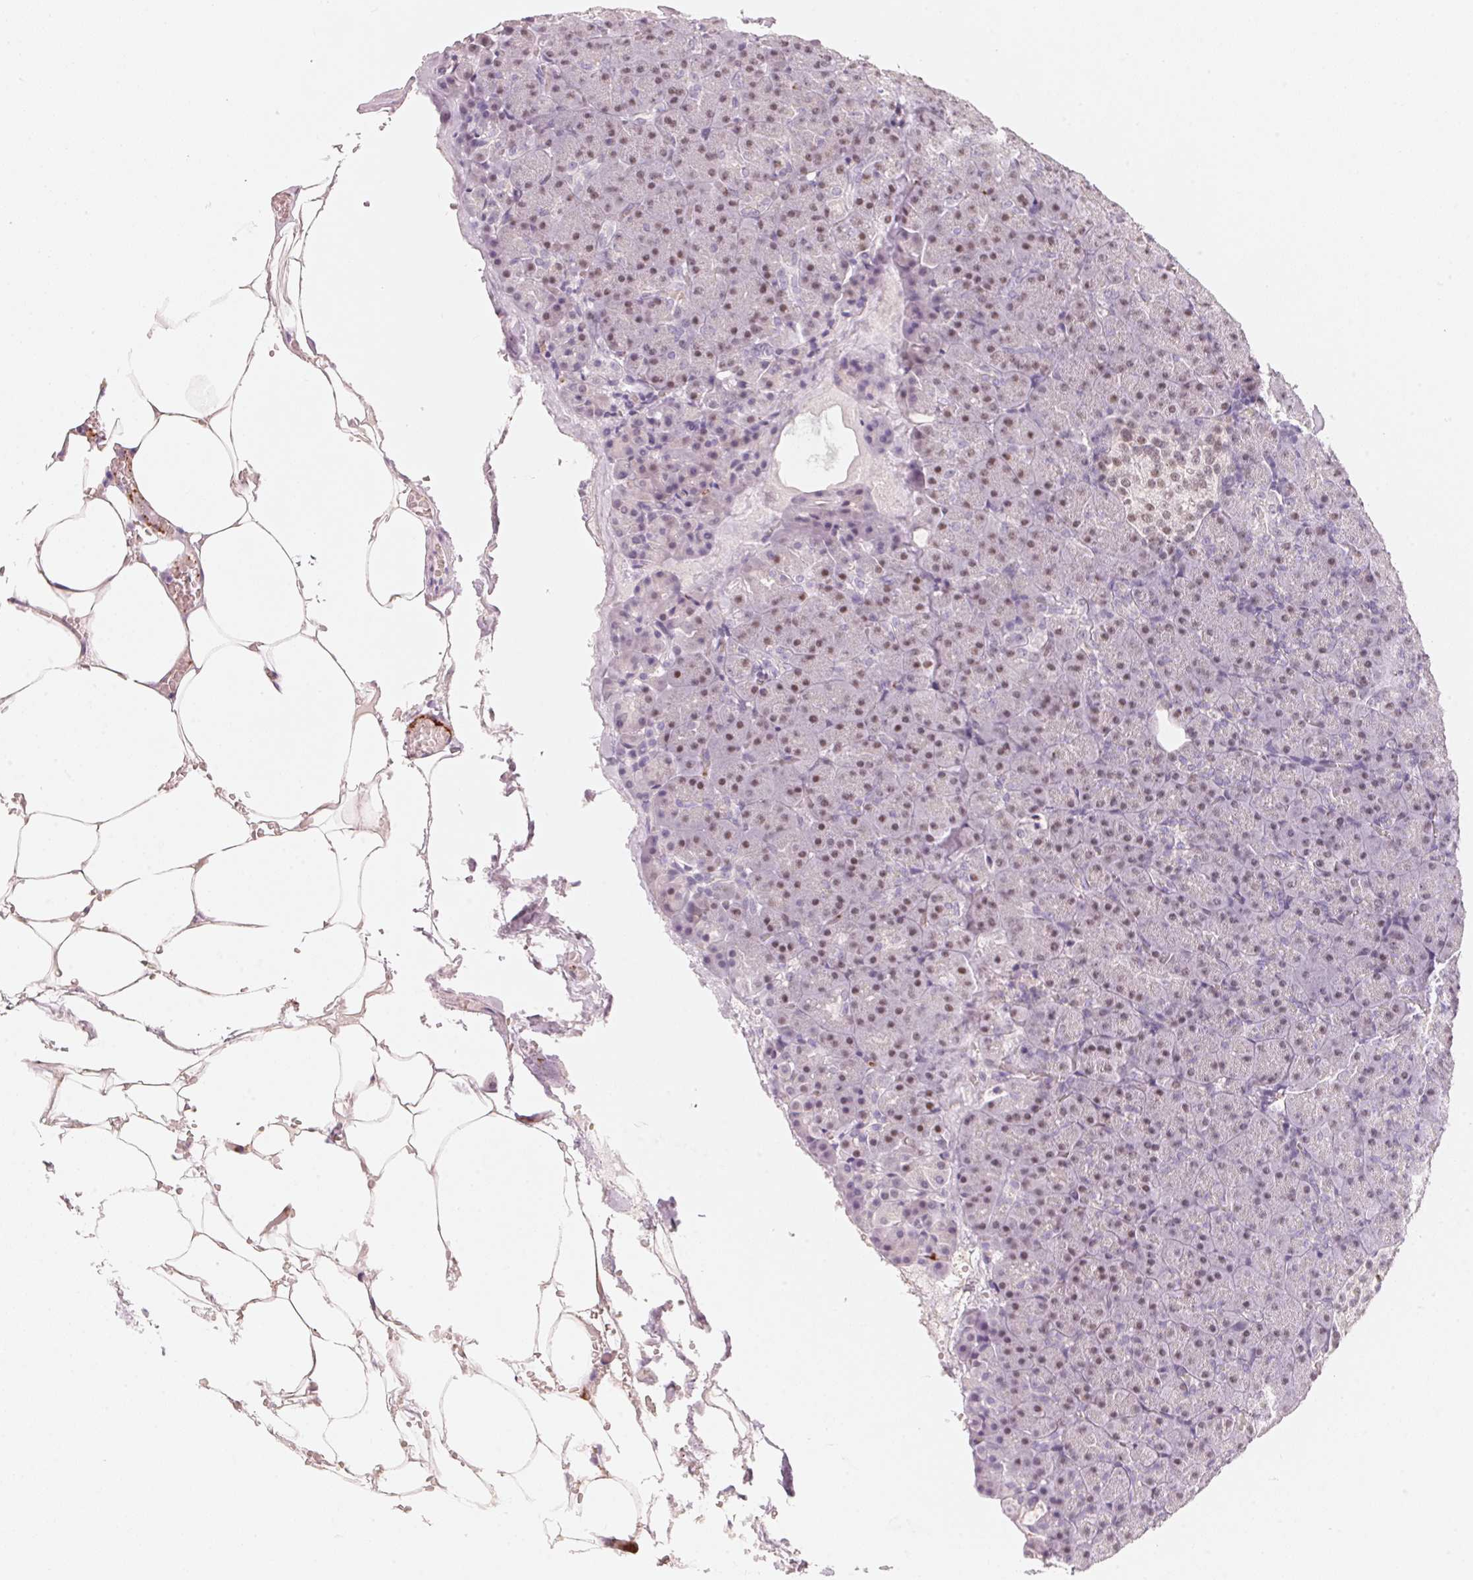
{"staining": {"intensity": "moderate", "quantity": ">75%", "location": "nuclear"}, "tissue": "pancreas", "cell_type": "Exocrine glandular cells", "image_type": "normal", "snomed": [{"axis": "morphology", "description": "Normal tissue, NOS"}, {"axis": "topography", "description": "Pancreas"}], "caption": "High-power microscopy captured an IHC micrograph of benign pancreas, revealing moderate nuclear staining in approximately >75% of exocrine glandular cells. (Brightfield microscopy of DAB IHC at high magnification).", "gene": "ARHGAP22", "patient": {"sex": "female", "age": 74}}